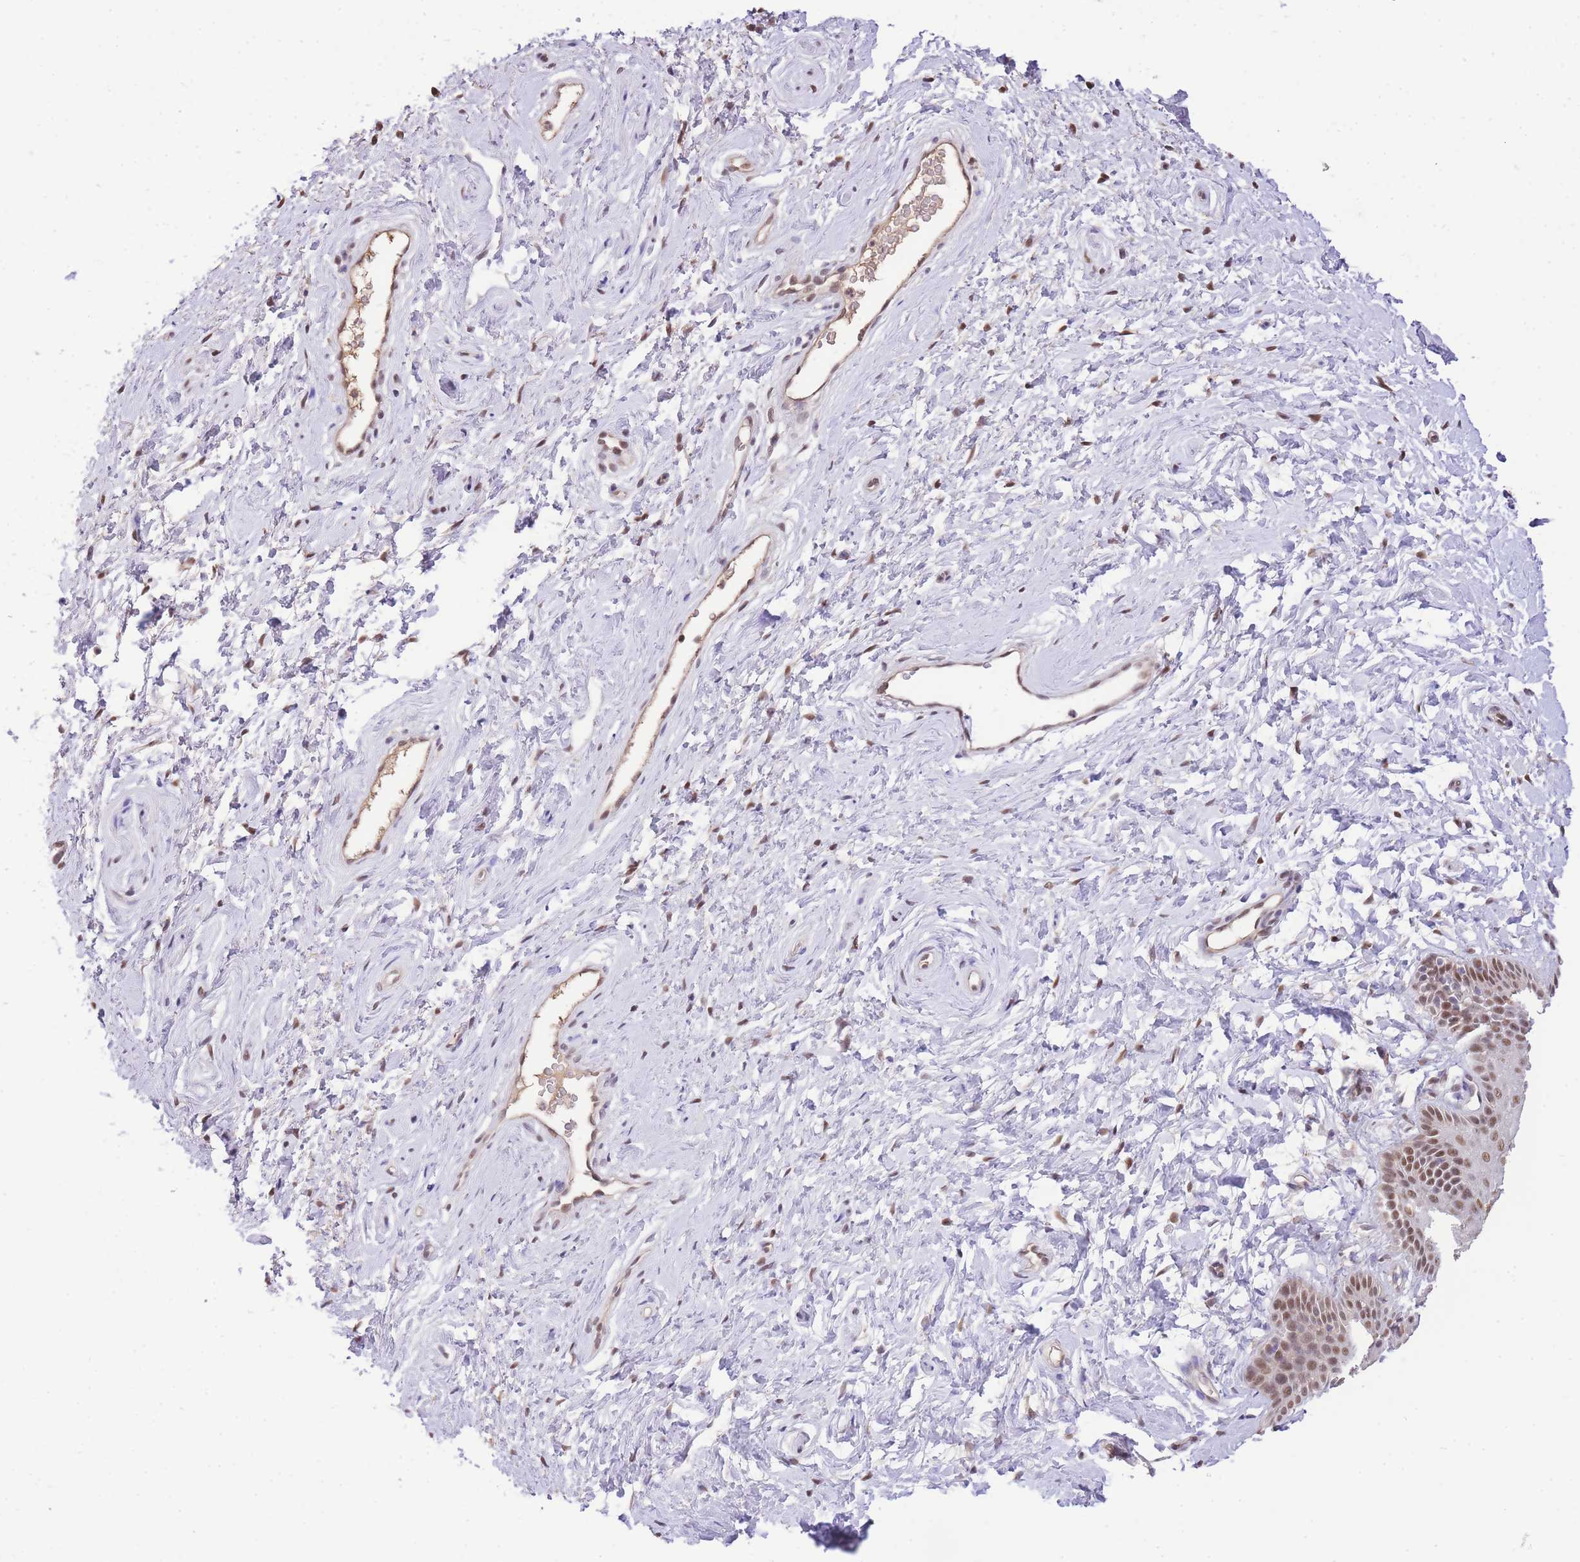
{"staining": {"intensity": "moderate", "quantity": ">75%", "location": "nuclear"}, "tissue": "vagina", "cell_type": "Squamous epithelial cells", "image_type": "normal", "snomed": [{"axis": "morphology", "description": "Normal tissue, NOS"}, {"axis": "topography", "description": "Vagina"}, {"axis": "topography", "description": "Cervix"}], "caption": "Vagina stained with IHC reveals moderate nuclear staining in approximately >75% of squamous epithelial cells. Immunohistochemistry stains the protein of interest in brown and the nuclei are stained blue.", "gene": "UBXN7", "patient": {"sex": "female", "age": 40}}